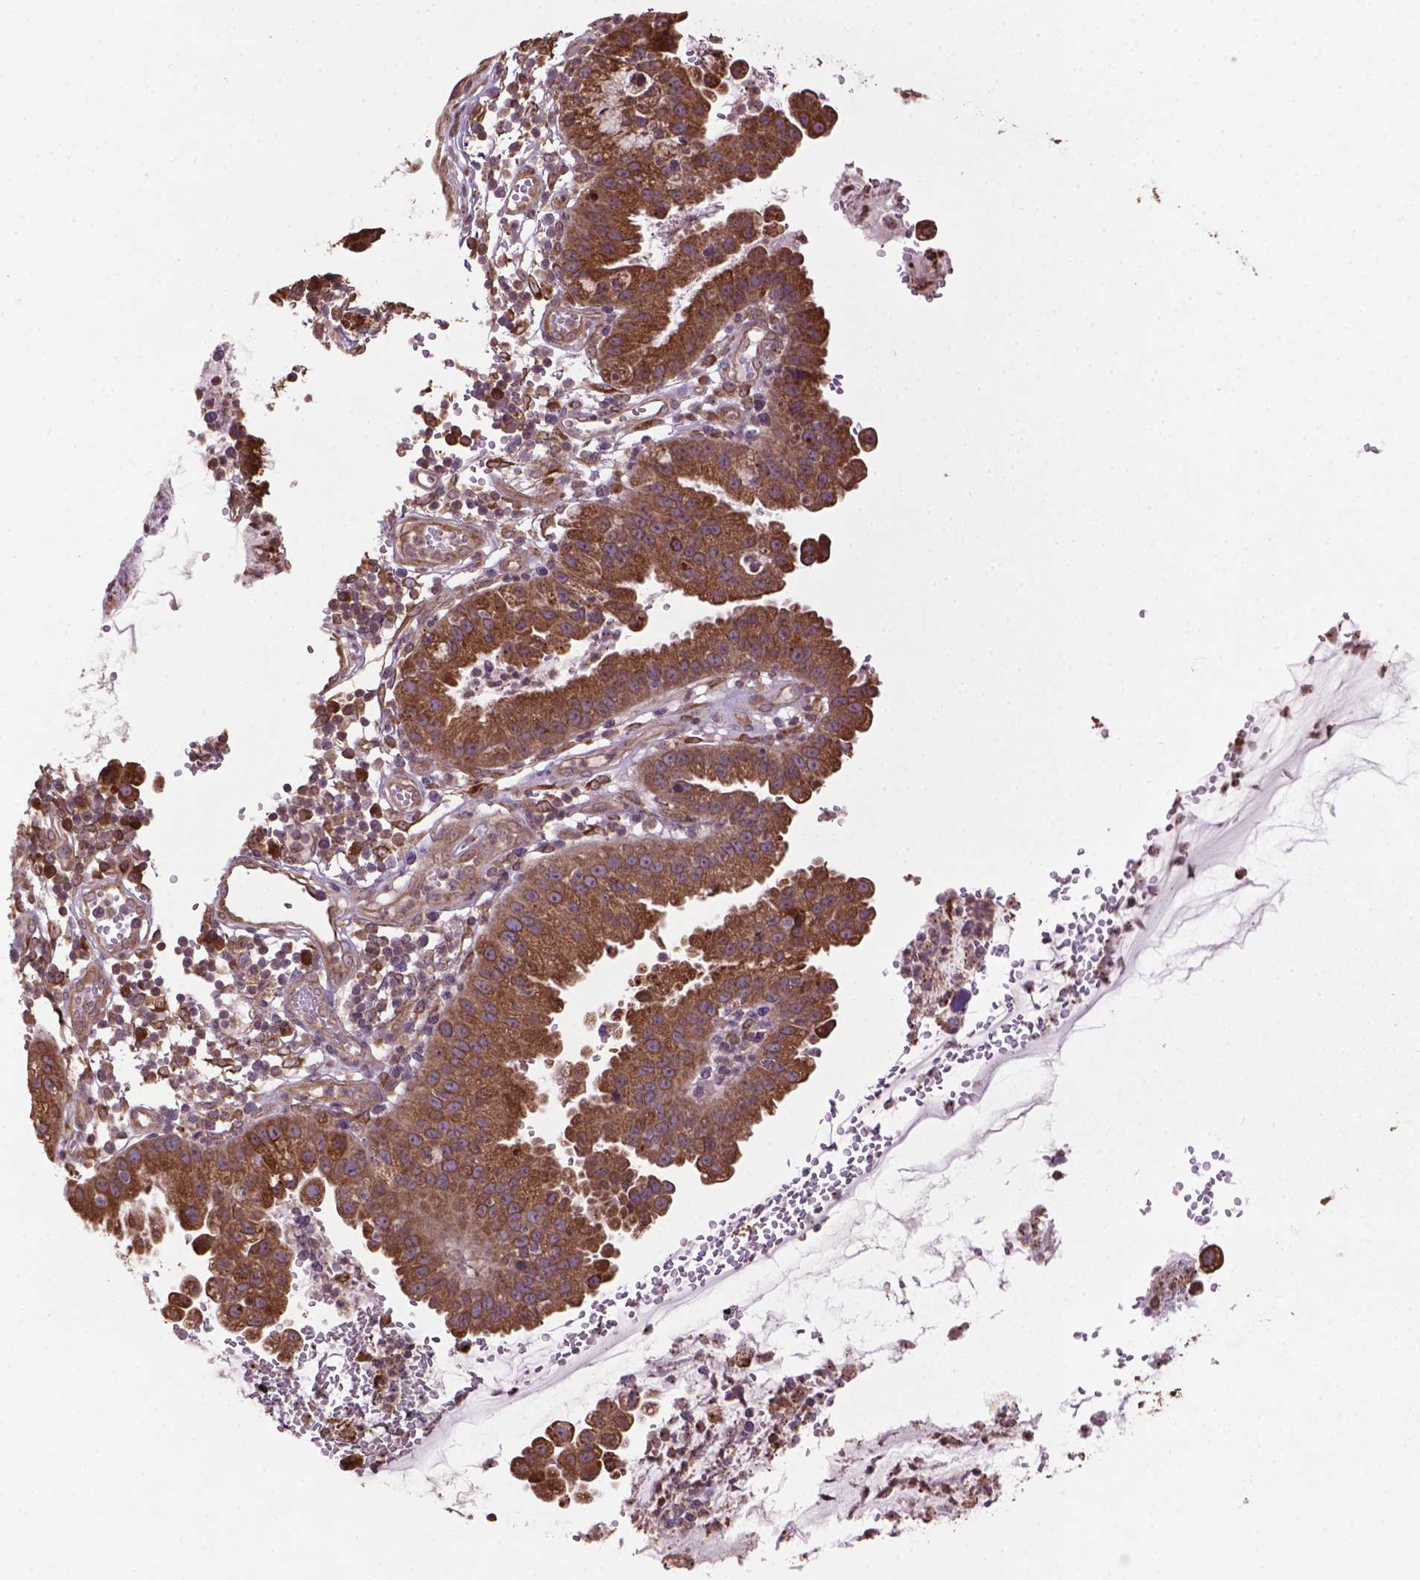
{"staining": {"intensity": "strong", "quantity": ">75%", "location": "cytoplasmic/membranous"}, "tissue": "cervical cancer", "cell_type": "Tumor cells", "image_type": "cancer", "snomed": [{"axis": "morphology", "description": "Adenocarcinoma, NOS"}, {"axis": "topography", "description": "Cervix"}], "caption": "Strong cytoplasmic/membranous positivity for a protein is seen in approximately >75% of tumor cells of cervical cancer using IHC.", "gene": "GAS1", "patient": {"sex": "female", "age": 34}}